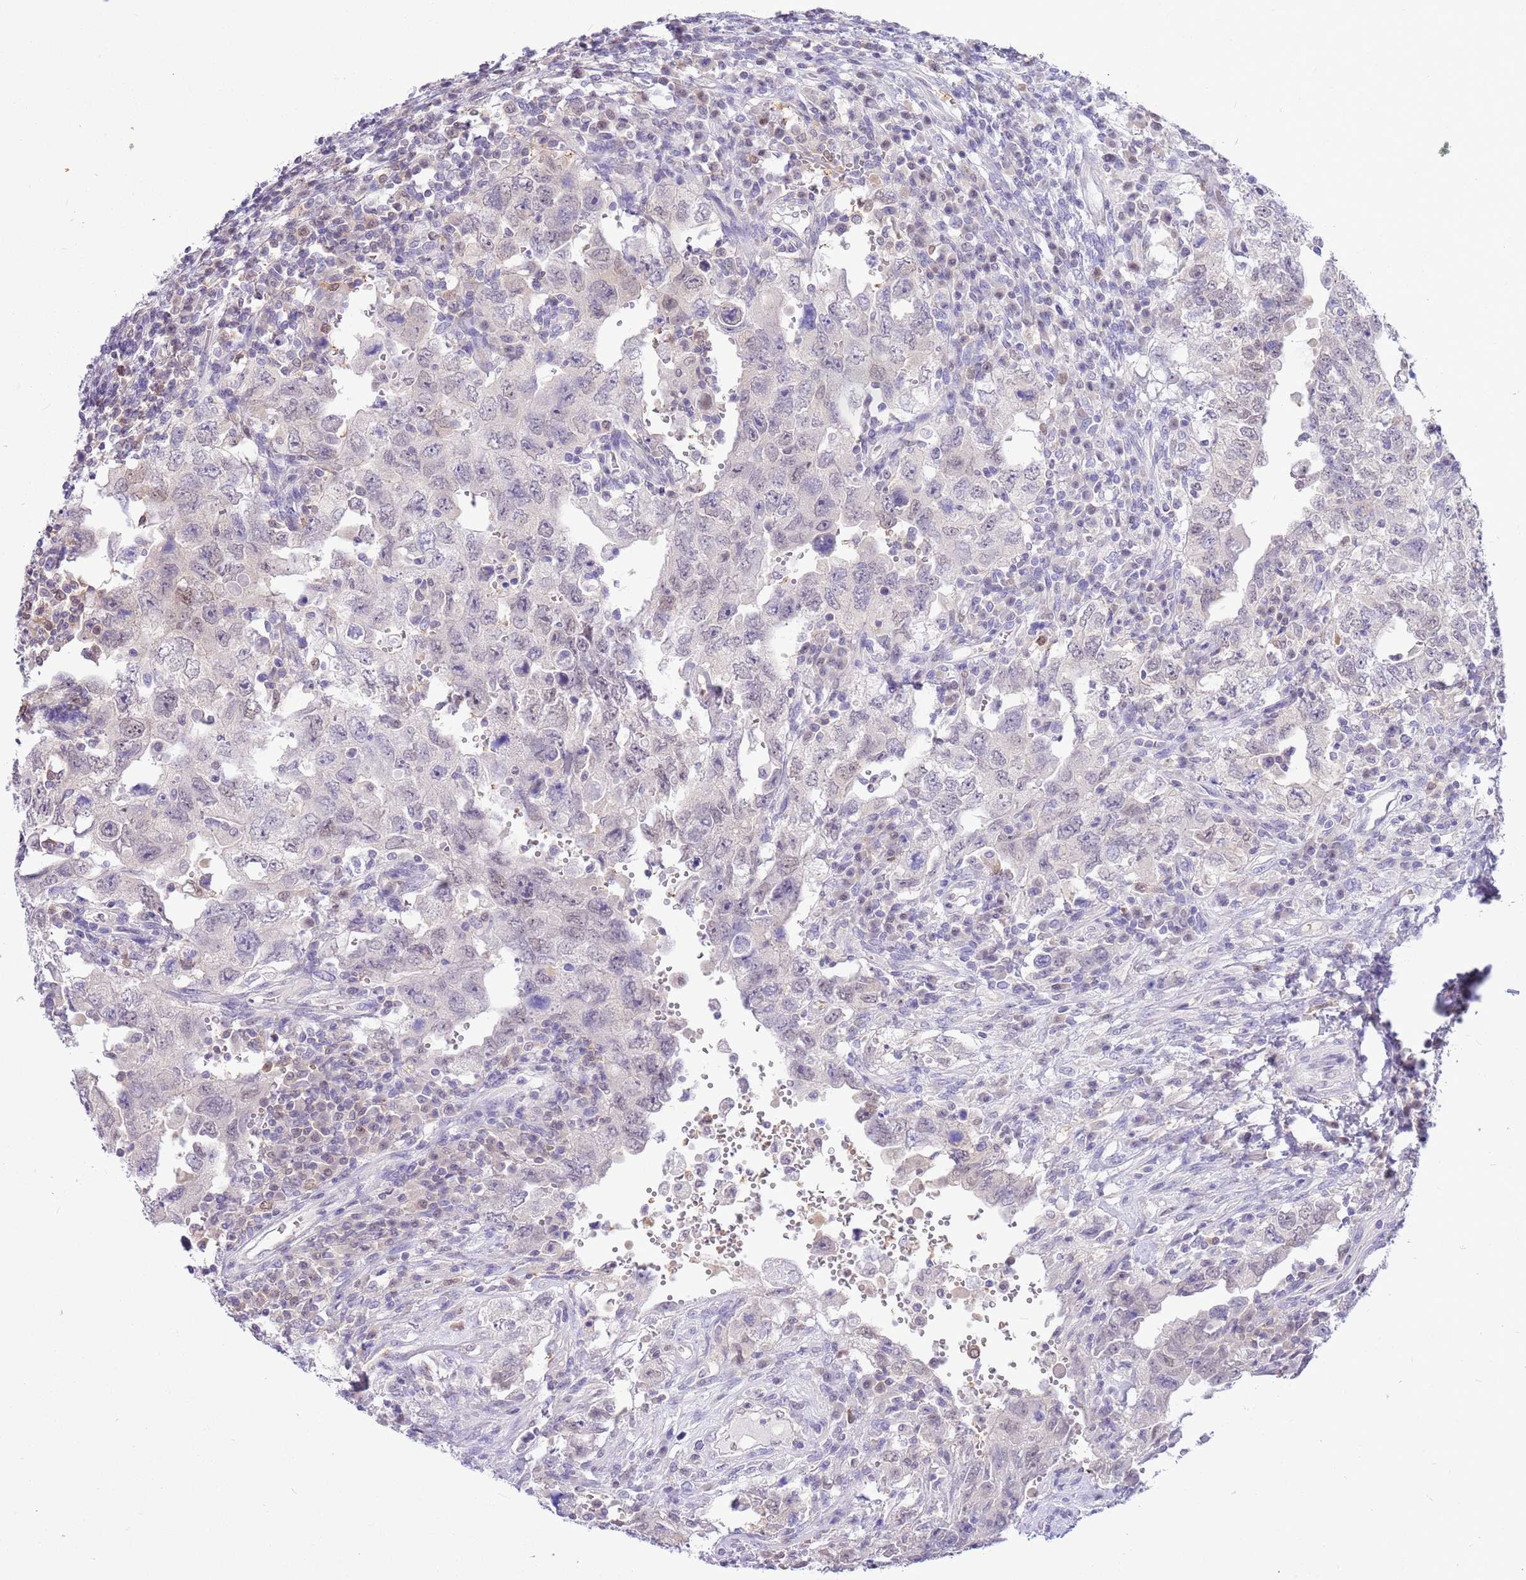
{"staining": {"intensity": "negative", "quantity": "none", "location": "none"}, "tissue": "testis cancer", "cell_type": "Tumor cells", "image_type": "cancer", "snomed": [{"axis": "morphology", "description": "Carcinoma, Embryonal, NOS"}, {"axis": "topography", "description": "Testis"}], "caption": "The photomicrograph shows no staining of tumor cells in embryonal carcinoma (testis).", "gene": "DDI2", "patient": {"sex": "male", "age": 26}}